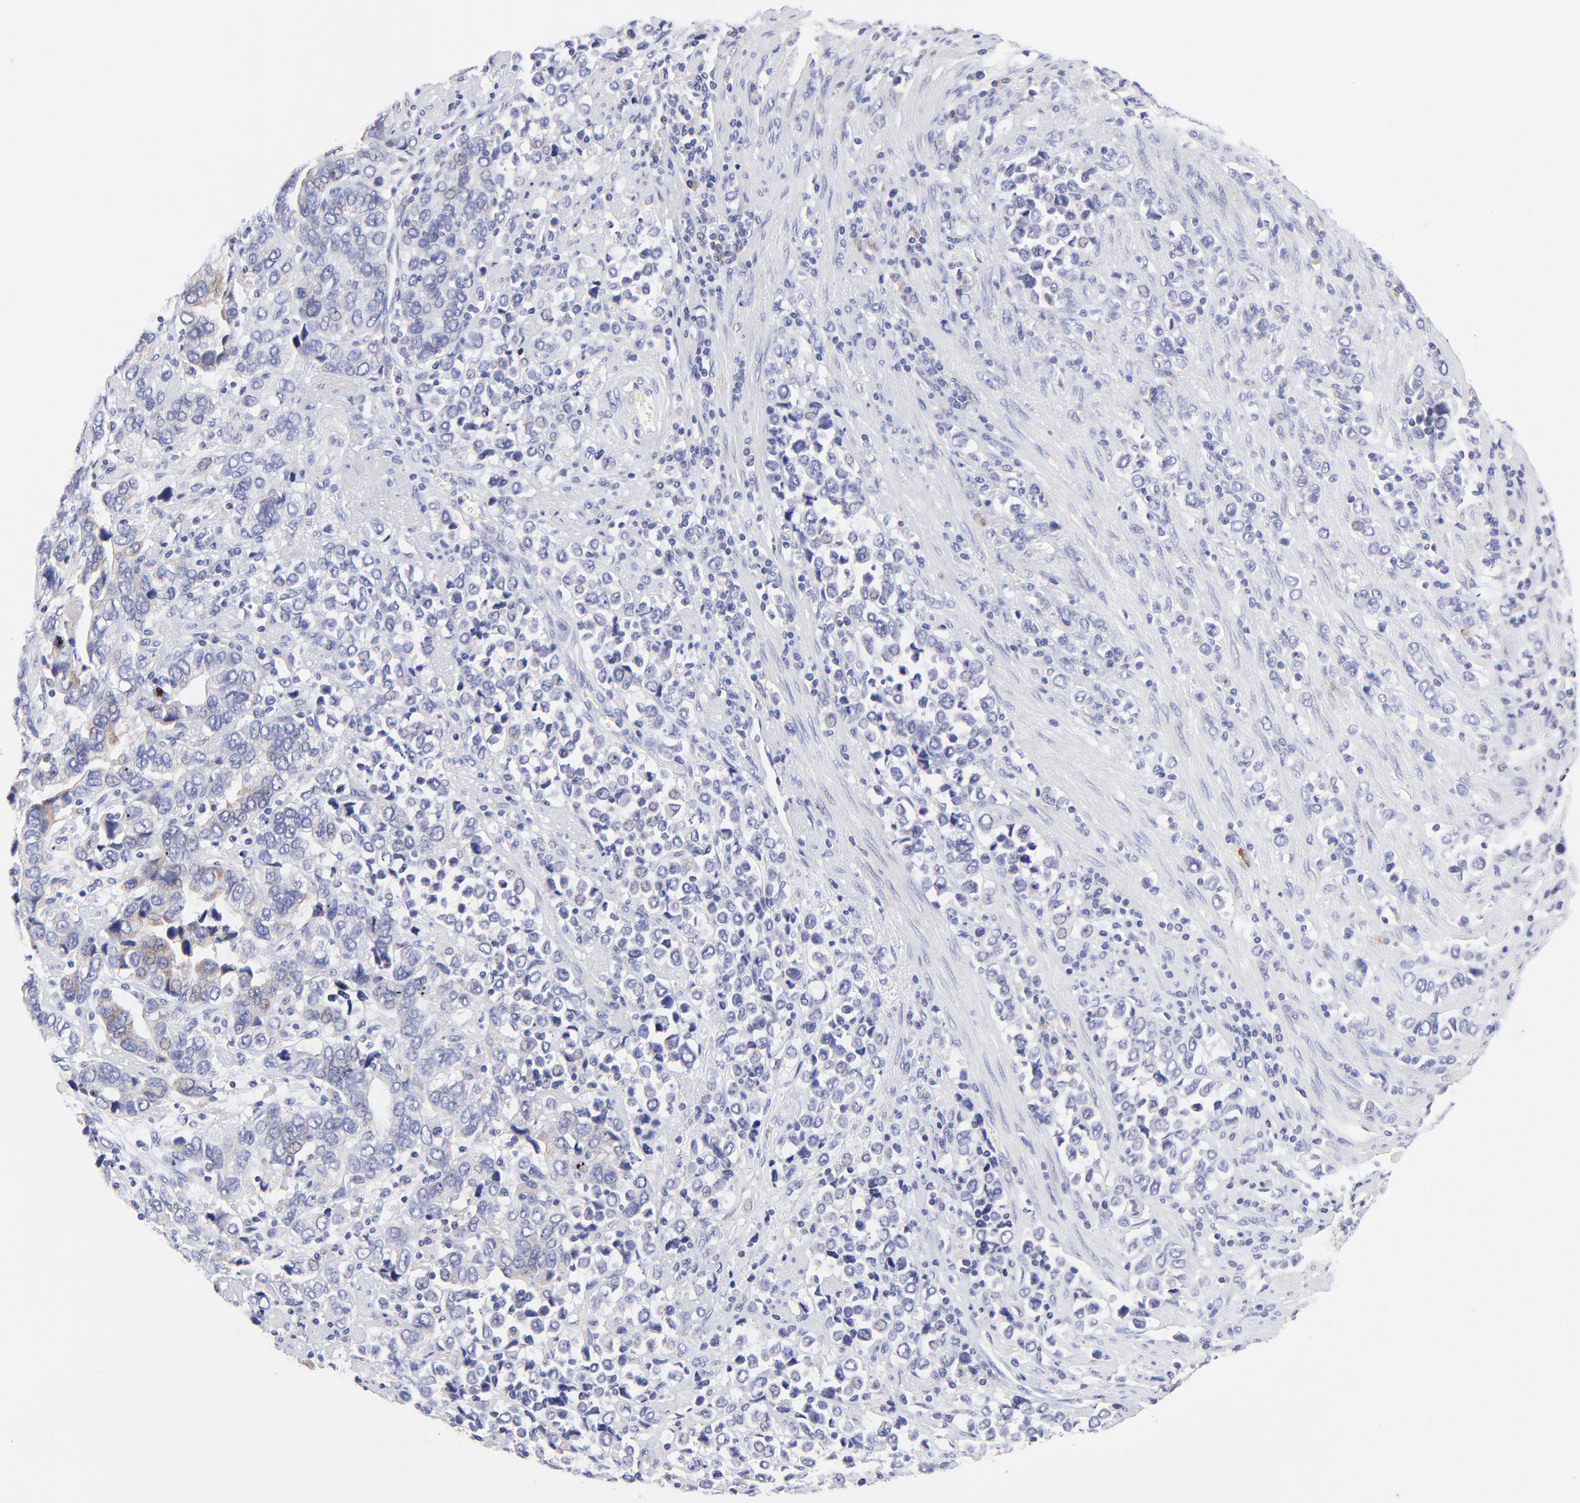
{"staining": {"intensity": "negative", "quantity": "none", "location": "none"}, "tissue": "stomach cancer", "cell_type": "Tumor cells", "image_type": "cancer", "snomed": [{"axis": "morphology", "description": "Adenocarcinoma, NOS"}, {"axis": "topography", "description": "Stomach, upper"}], "caption": "Image shows no protein staining in tumor cells of adenocarcinoma (stomach) tissue.", "gene": "LHFPL1", "patient": {"sex": "male", "age": 76}}